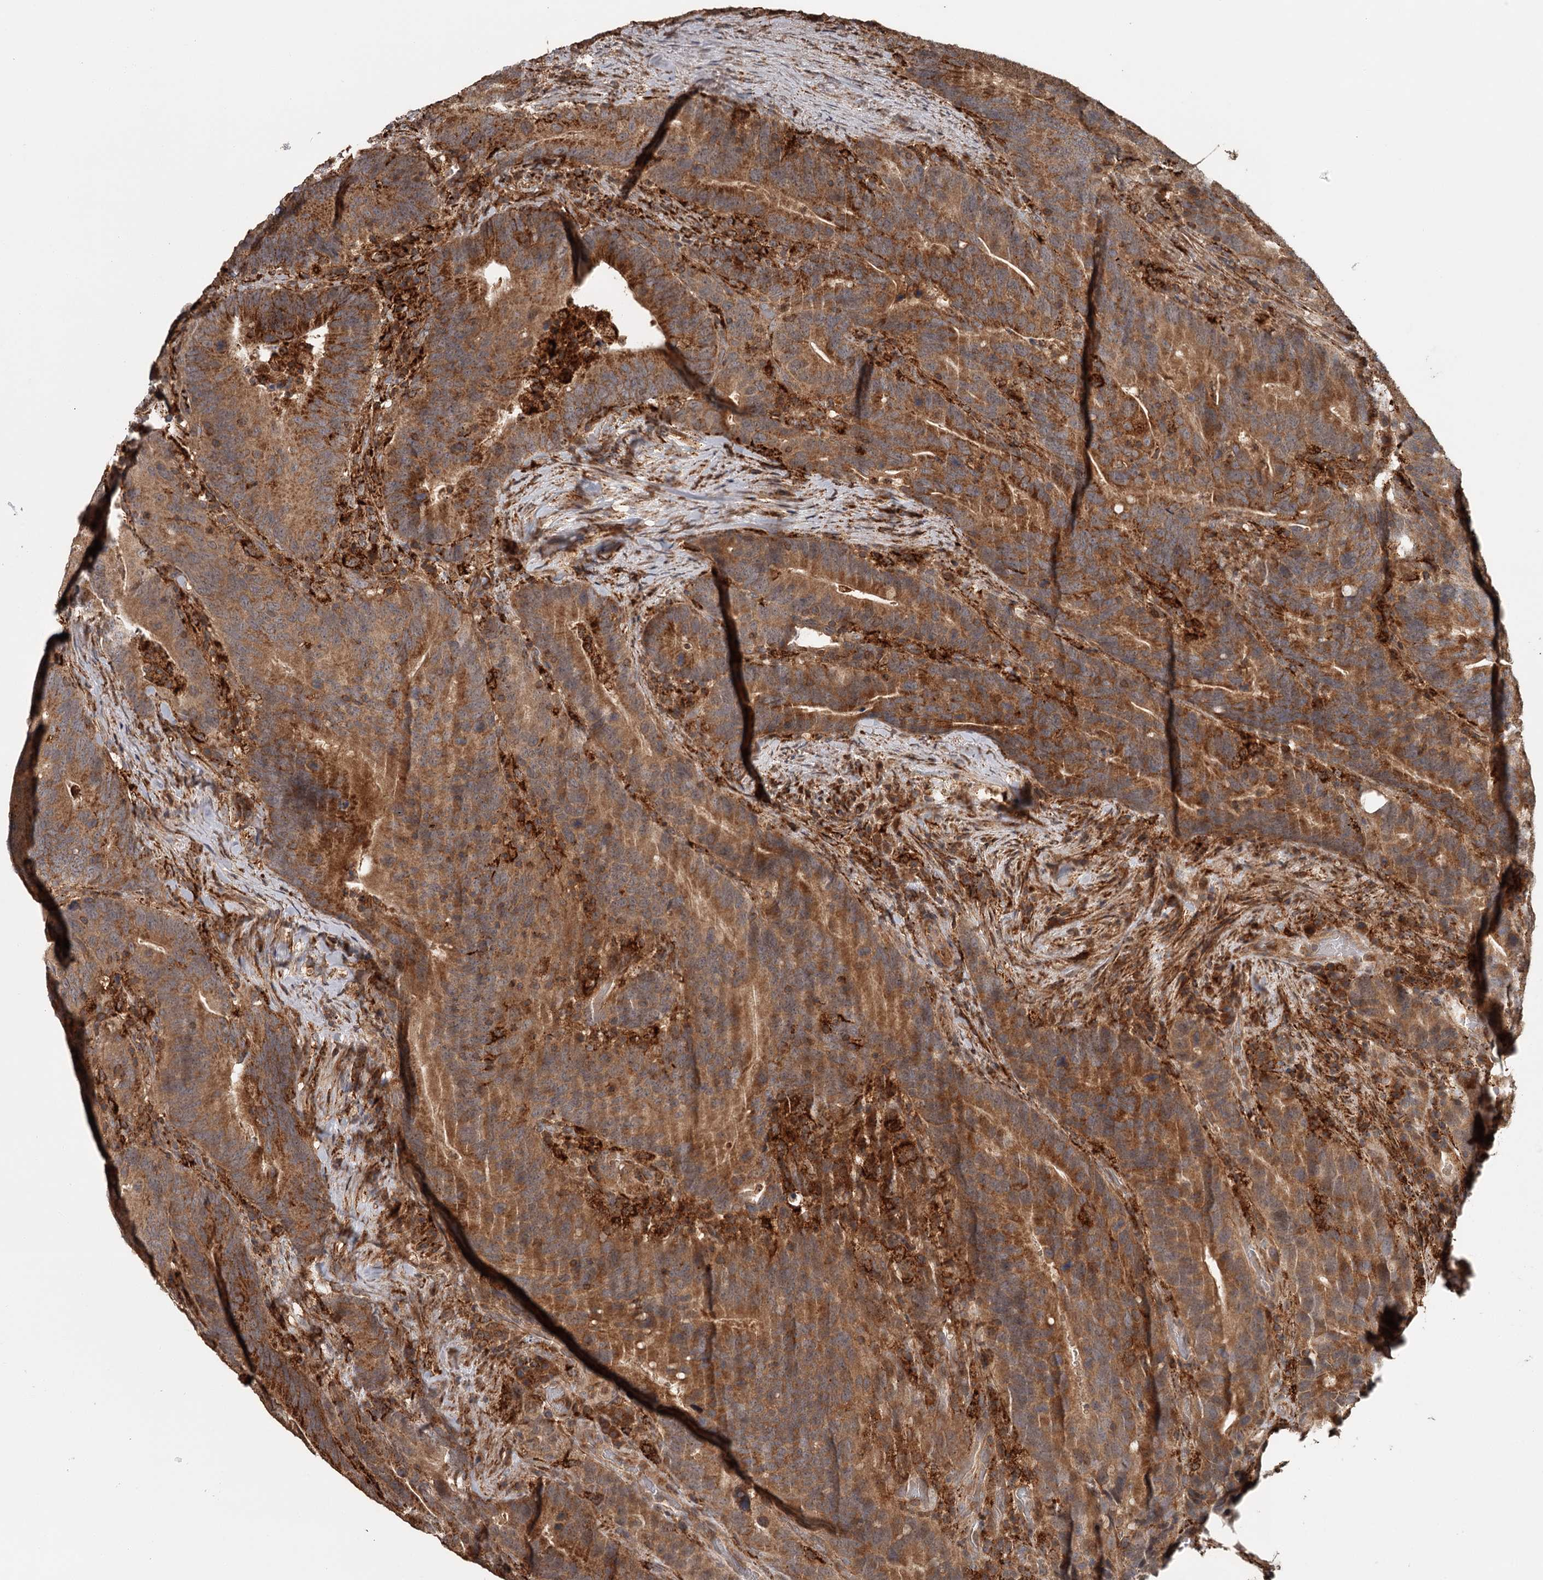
{"staining": {"intensity": "moderate", "quantity": ">75%", "location": "cytoplasmic/membranous"}, "tissue": "colorectal cancer", "cell_type": "Tumor cells", "image_type": "cancer", "snomed": [{"axis": "morphology", "description": "Adenocarcinoma, NOS"}, {"axis": "topography", "description": "Colon"}], "caption": "This photomicrograph shows immunohistochemistry staining of colorectal adenocarcinoma, with medium moderate cytoplasmic/membranous positivity in about >75% of tumor cells.", "gene": "FAXC", "patient": {"sex": "female", "age": 66}}